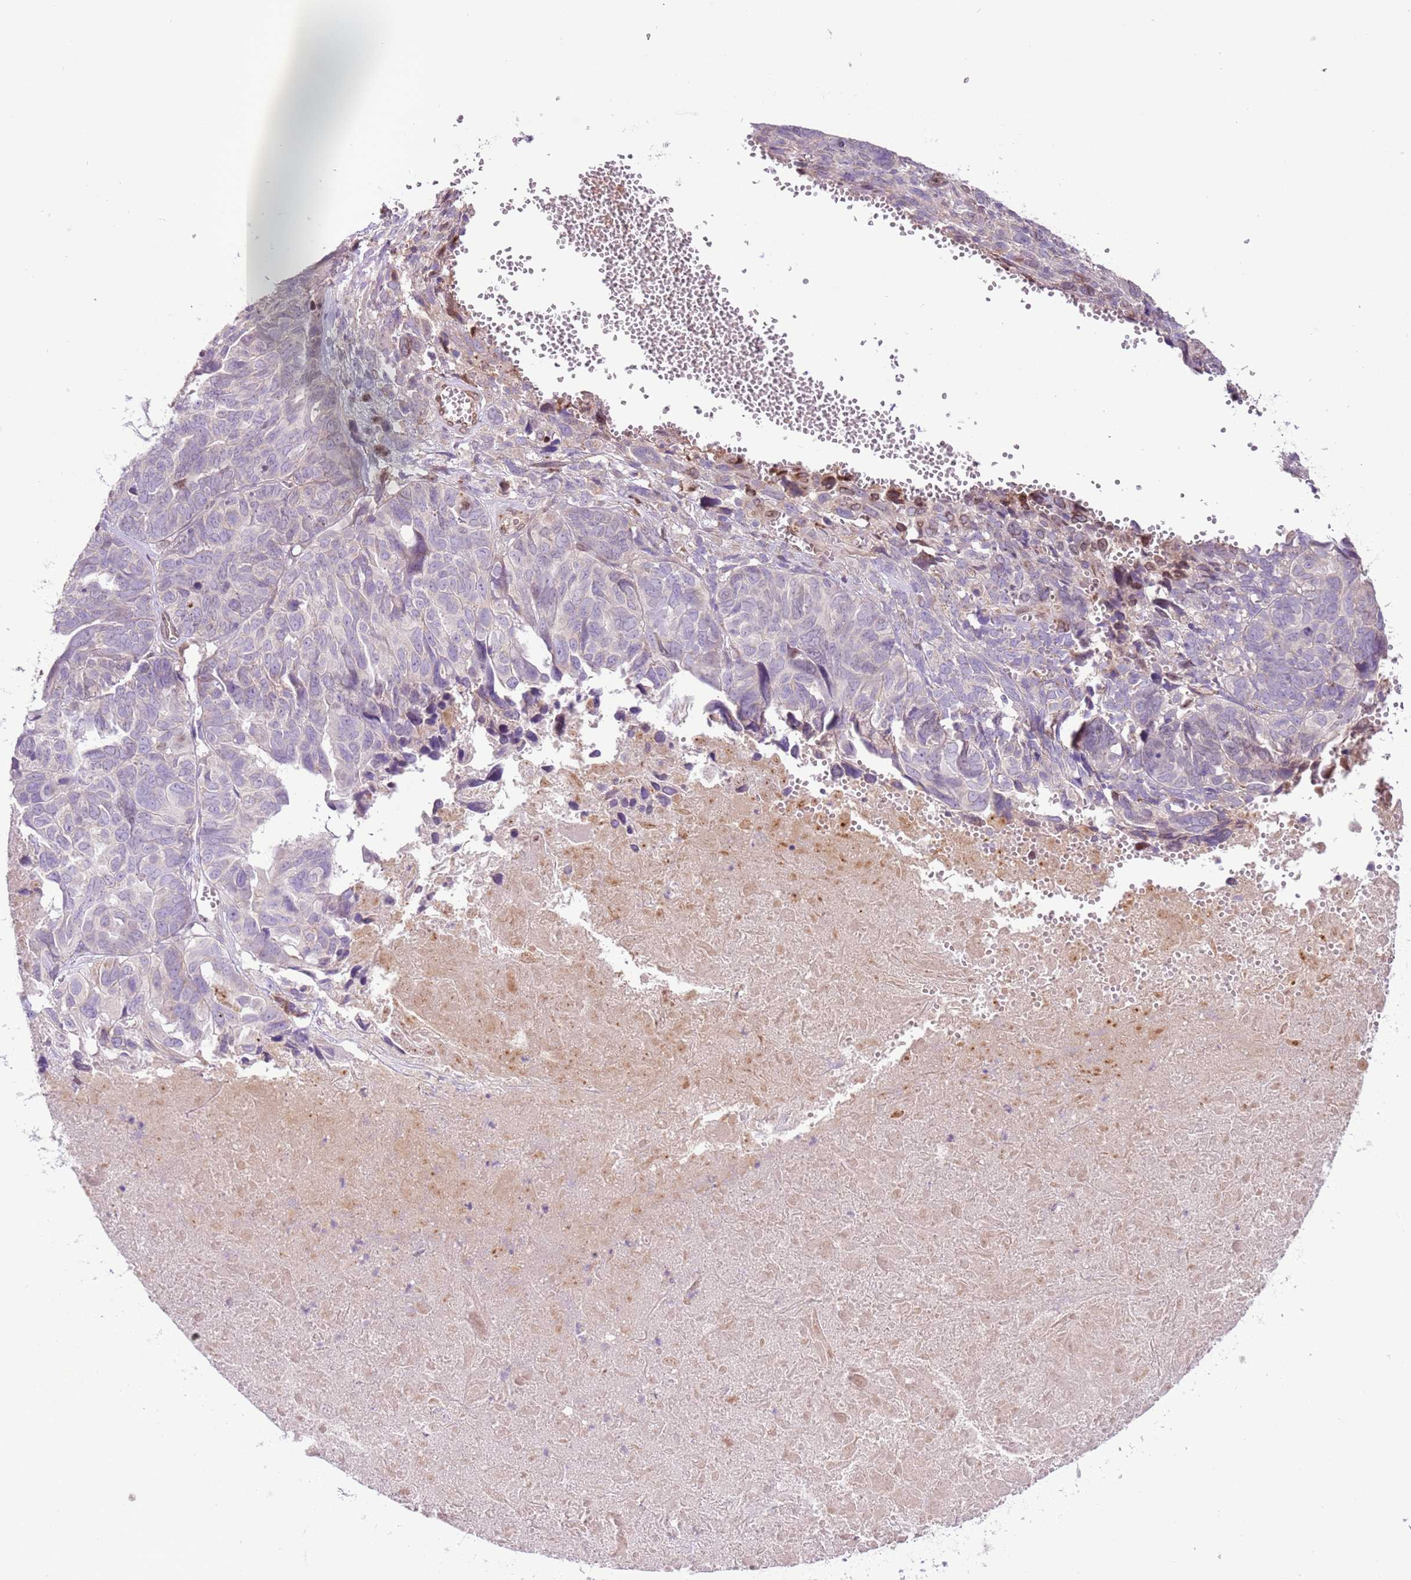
{"staining": {"intensity": "negative", "quantity": "none", "location": "none"}, "tissue": "ovarian cancer", "cell_type": "Tumor cells", "image_type": "cancer", "snomed": [{"axis": "morphology", "description": "Cystadenocarcinoma, serous, NOS"}, {"axis": "topography", "description": "Ovary"}], "caption": "DAB immunohistochemical staining of ovarian cancer (serous cystadenocarcinoma) exhibits no significant positivity in tumor cells. The staining was performed using DAB (3,3'-diaminobenzidine) to visualize the protein expression in brown, while the nuclei were stained in blue with hematoxylin (Magnification: 20x).", "gene": "TMEM47", "patient": {"sex": "female", "age": 79}}